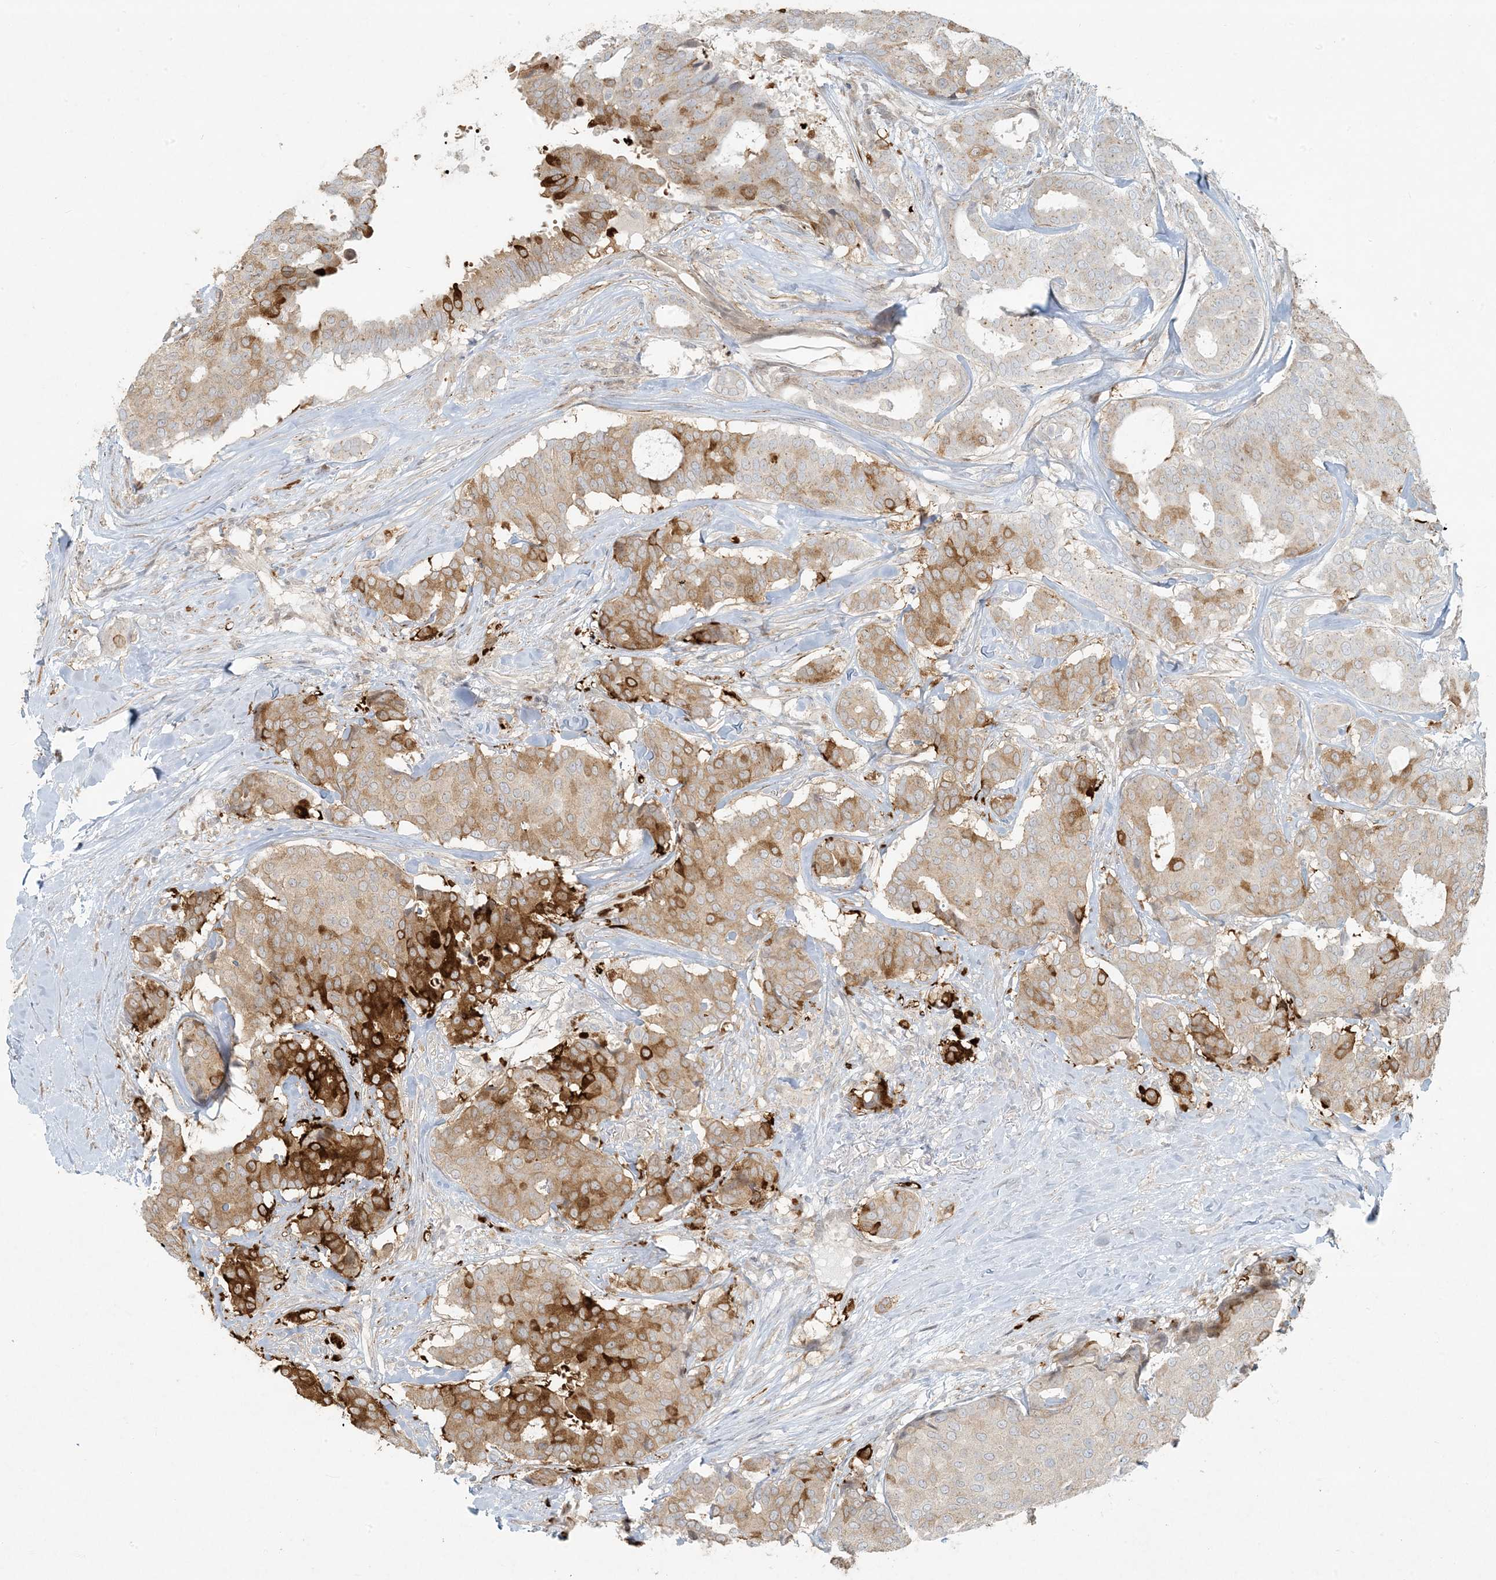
{"staining": {"intensity": "strong", "quantity": "<25%", "location": "cytoplasmic/membranous"}, "tissue": "breast cancer", "cell_type": "Tumor cells", "image_type": "cancer", "snomed": [{"axis": "morphology", "description": "Duct carcinoma"}, {"axis": "topography", "description": "Breast"}], "caption": "Immunohistochemistry photomicrograph of neoplastic tissue: invasive ductal carcinoma (breast) stained using IHC displays medium levels of strong protein expression localized specifically in the cytoplasmic/membranous of tumor cells, appearing as a cytoplasmic/membranous brown color.", "gene": "BCORL1", "patient": {"sex": "female", "age": 75}}